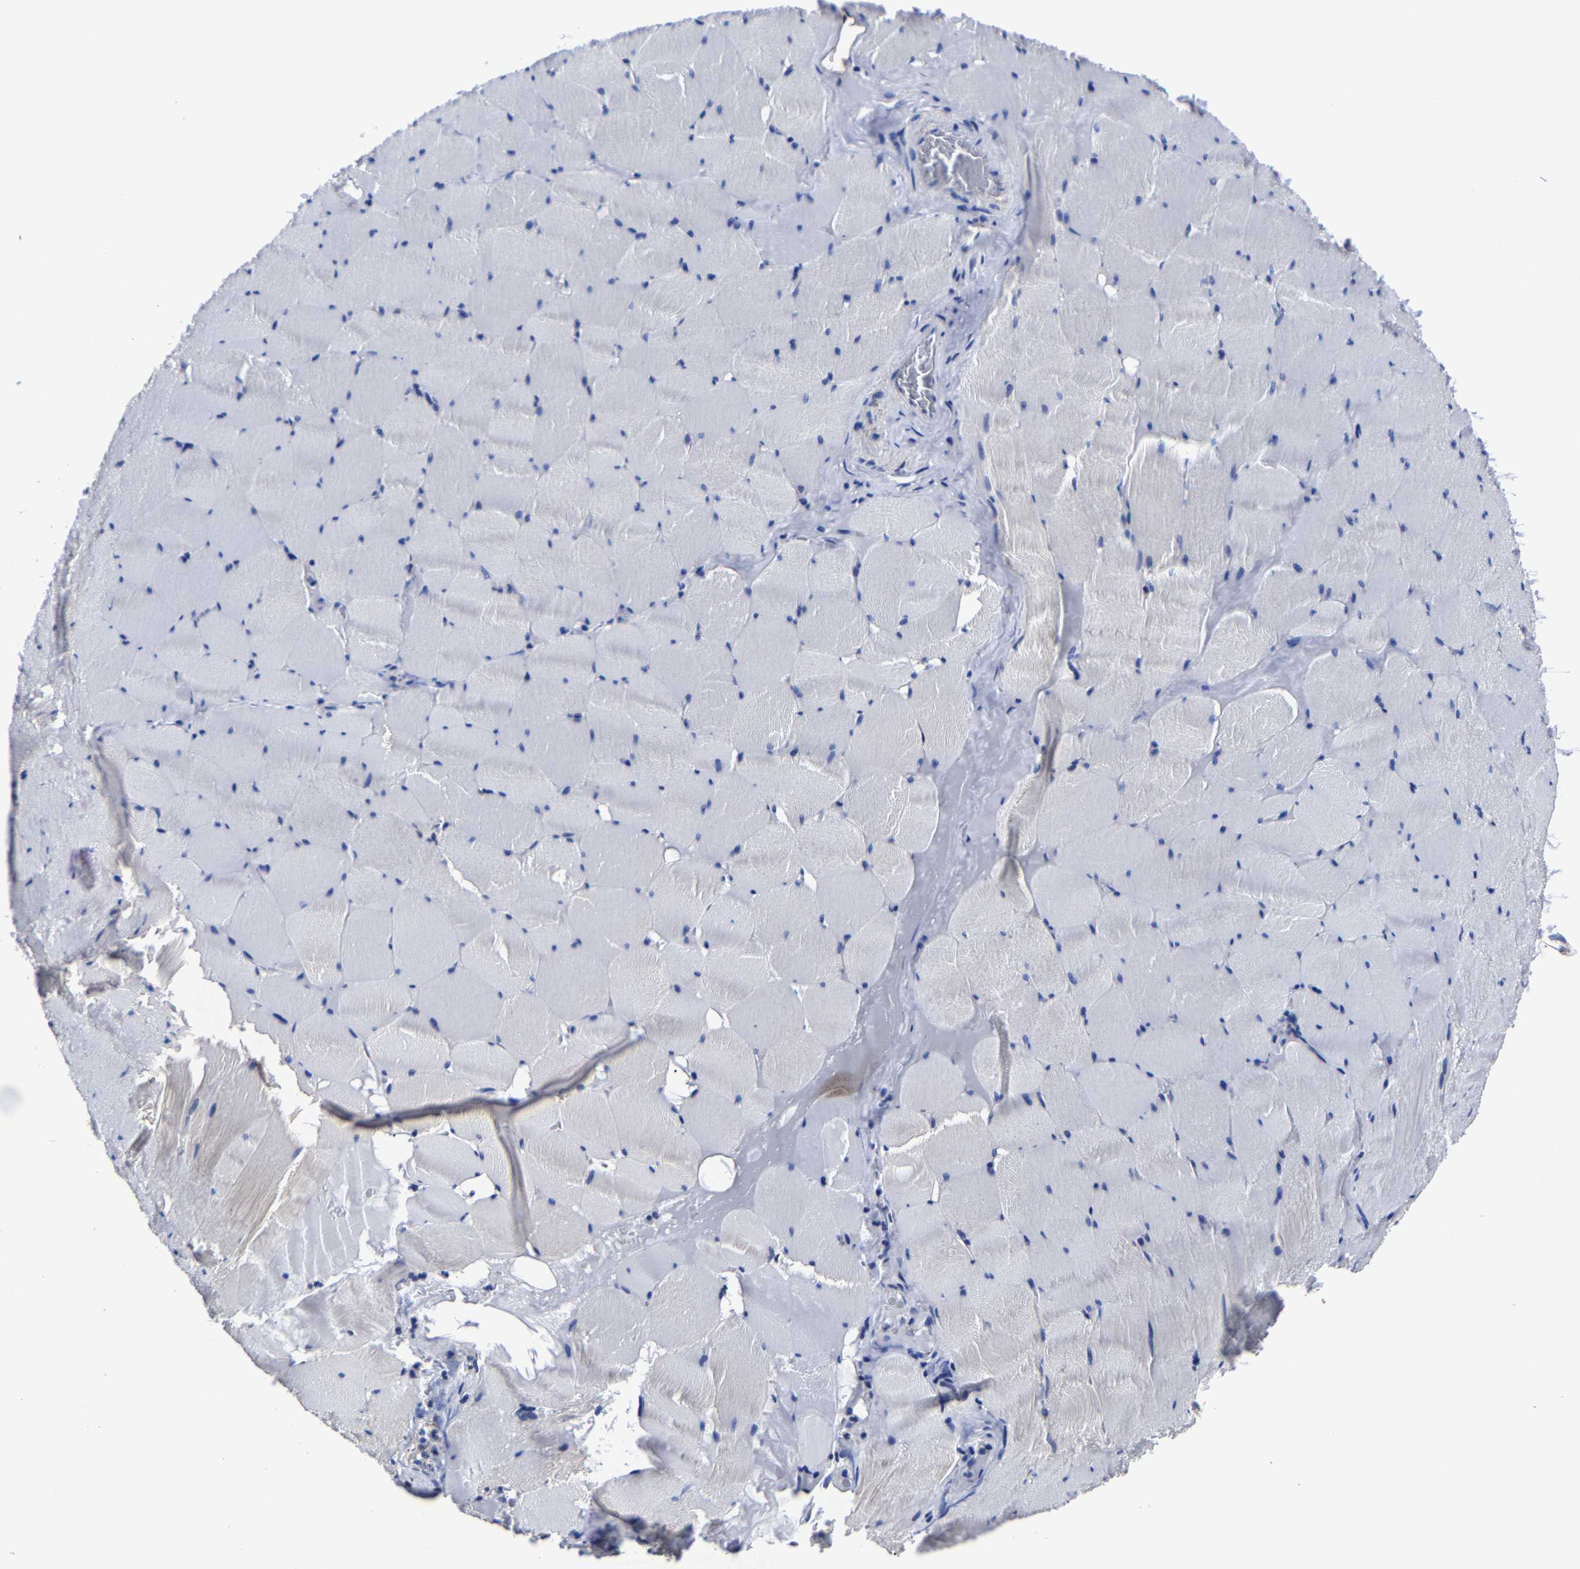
{"staining": {"intensity": "weak", "quantity": "25%-75%", "location": "cytoplasmic/membranous"}, "tissue": "skeletal muscle", "cell_type": "Myocytes", "image_type": "normal", "snomed": [{"axis": "morphology", "description": "Normal tissue, NOS"}, {"axis": "topography", "description": "Skeletal muscle"}], "caption": "This histopathology image displays immunohistochemistry staining of benign skeletal muscle, with low weak cytoplasmic/membranous positivity in about 25%-75% of myocytes.", "gene": "AASS", "patient": {"sex": "male", "age": 62}}